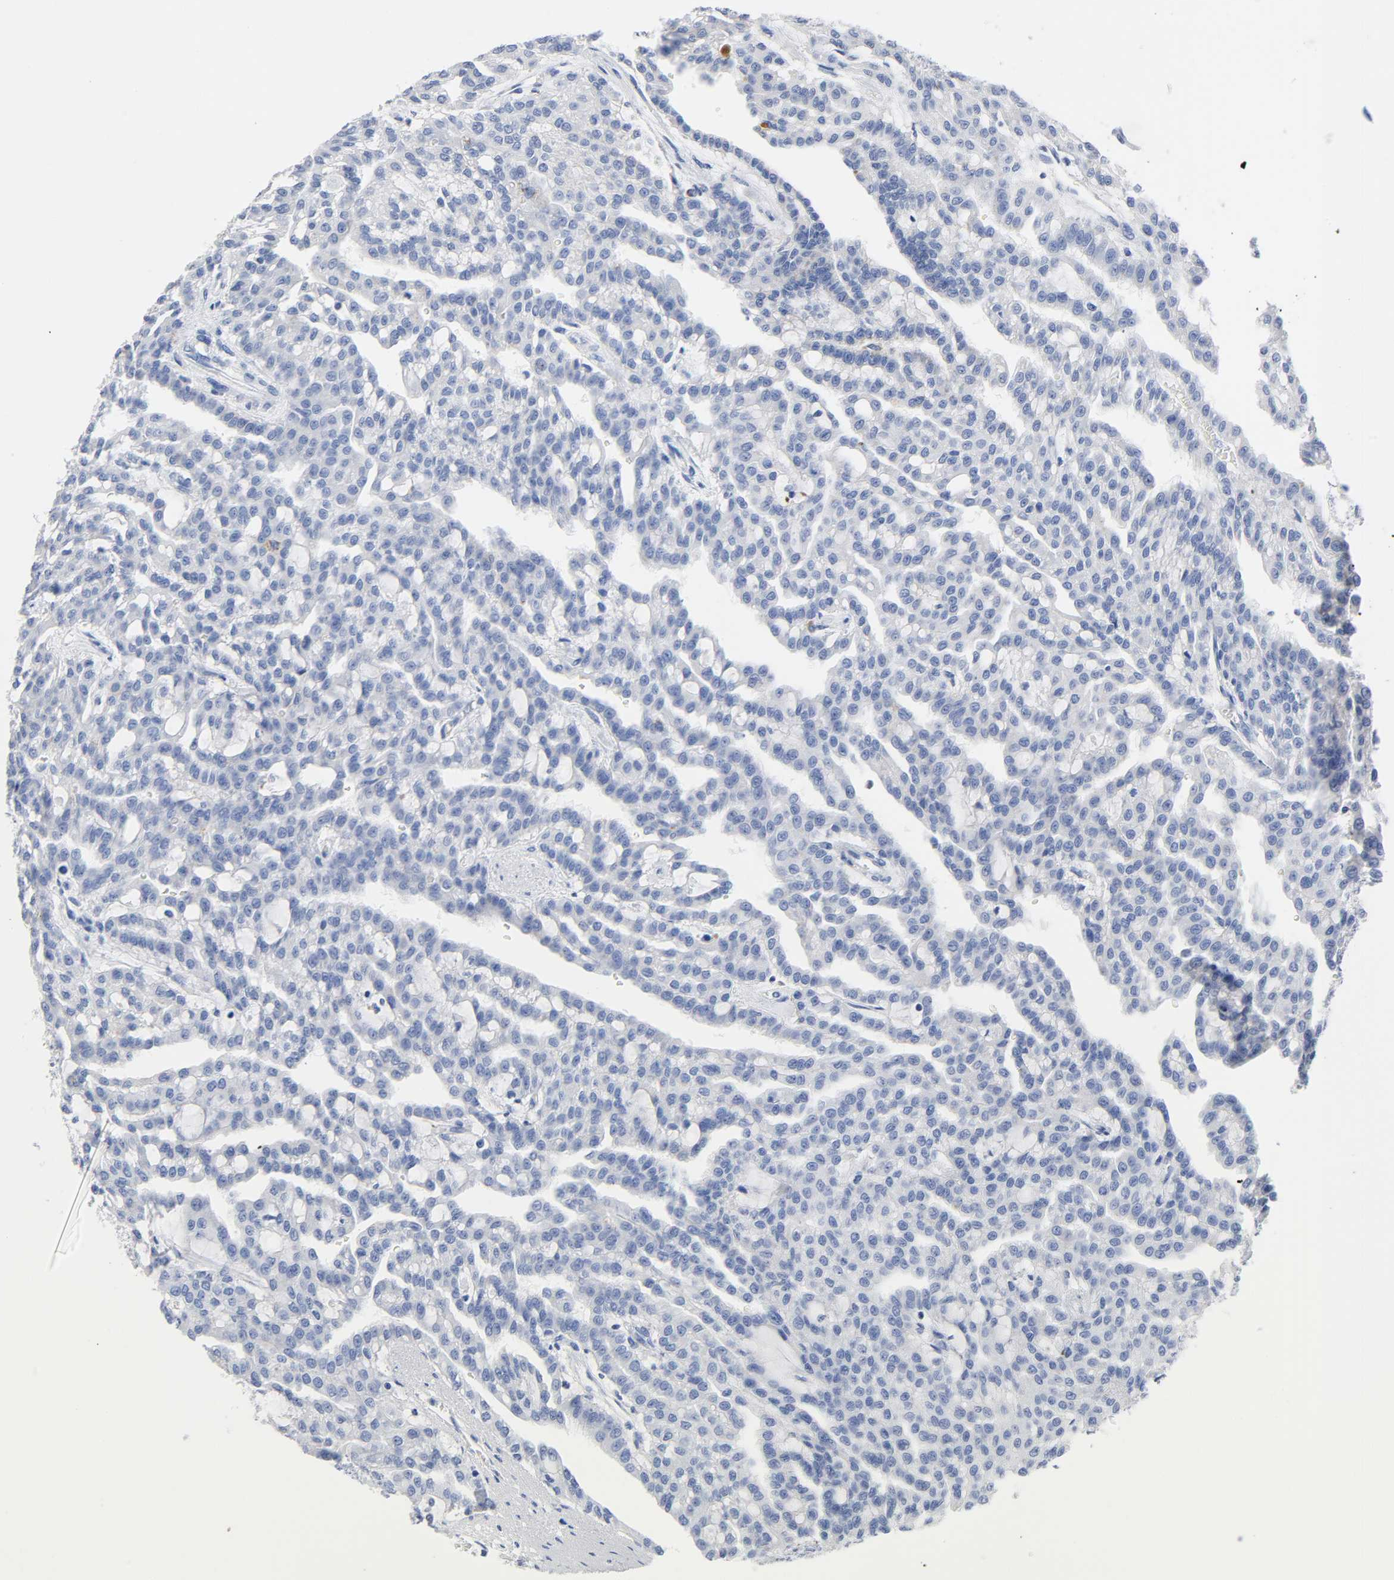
{"staining": {"intensity": "negative", "quantity": "none", "location": "none"}, "tissue": "renal cancer", "cell_type": "Tumor cells", "image_type": "cancer", "snomed": [{"axis": "morphology", "description": "Adenocarcinoma, NOS"}, {"axis": "topography", "description": "Kidney"}], "caption": "There is no significant expression in tumor cells of renal adenocarcinoma.", "gene": "PLP1", "patient": {"sex": "male", "age": 63}}